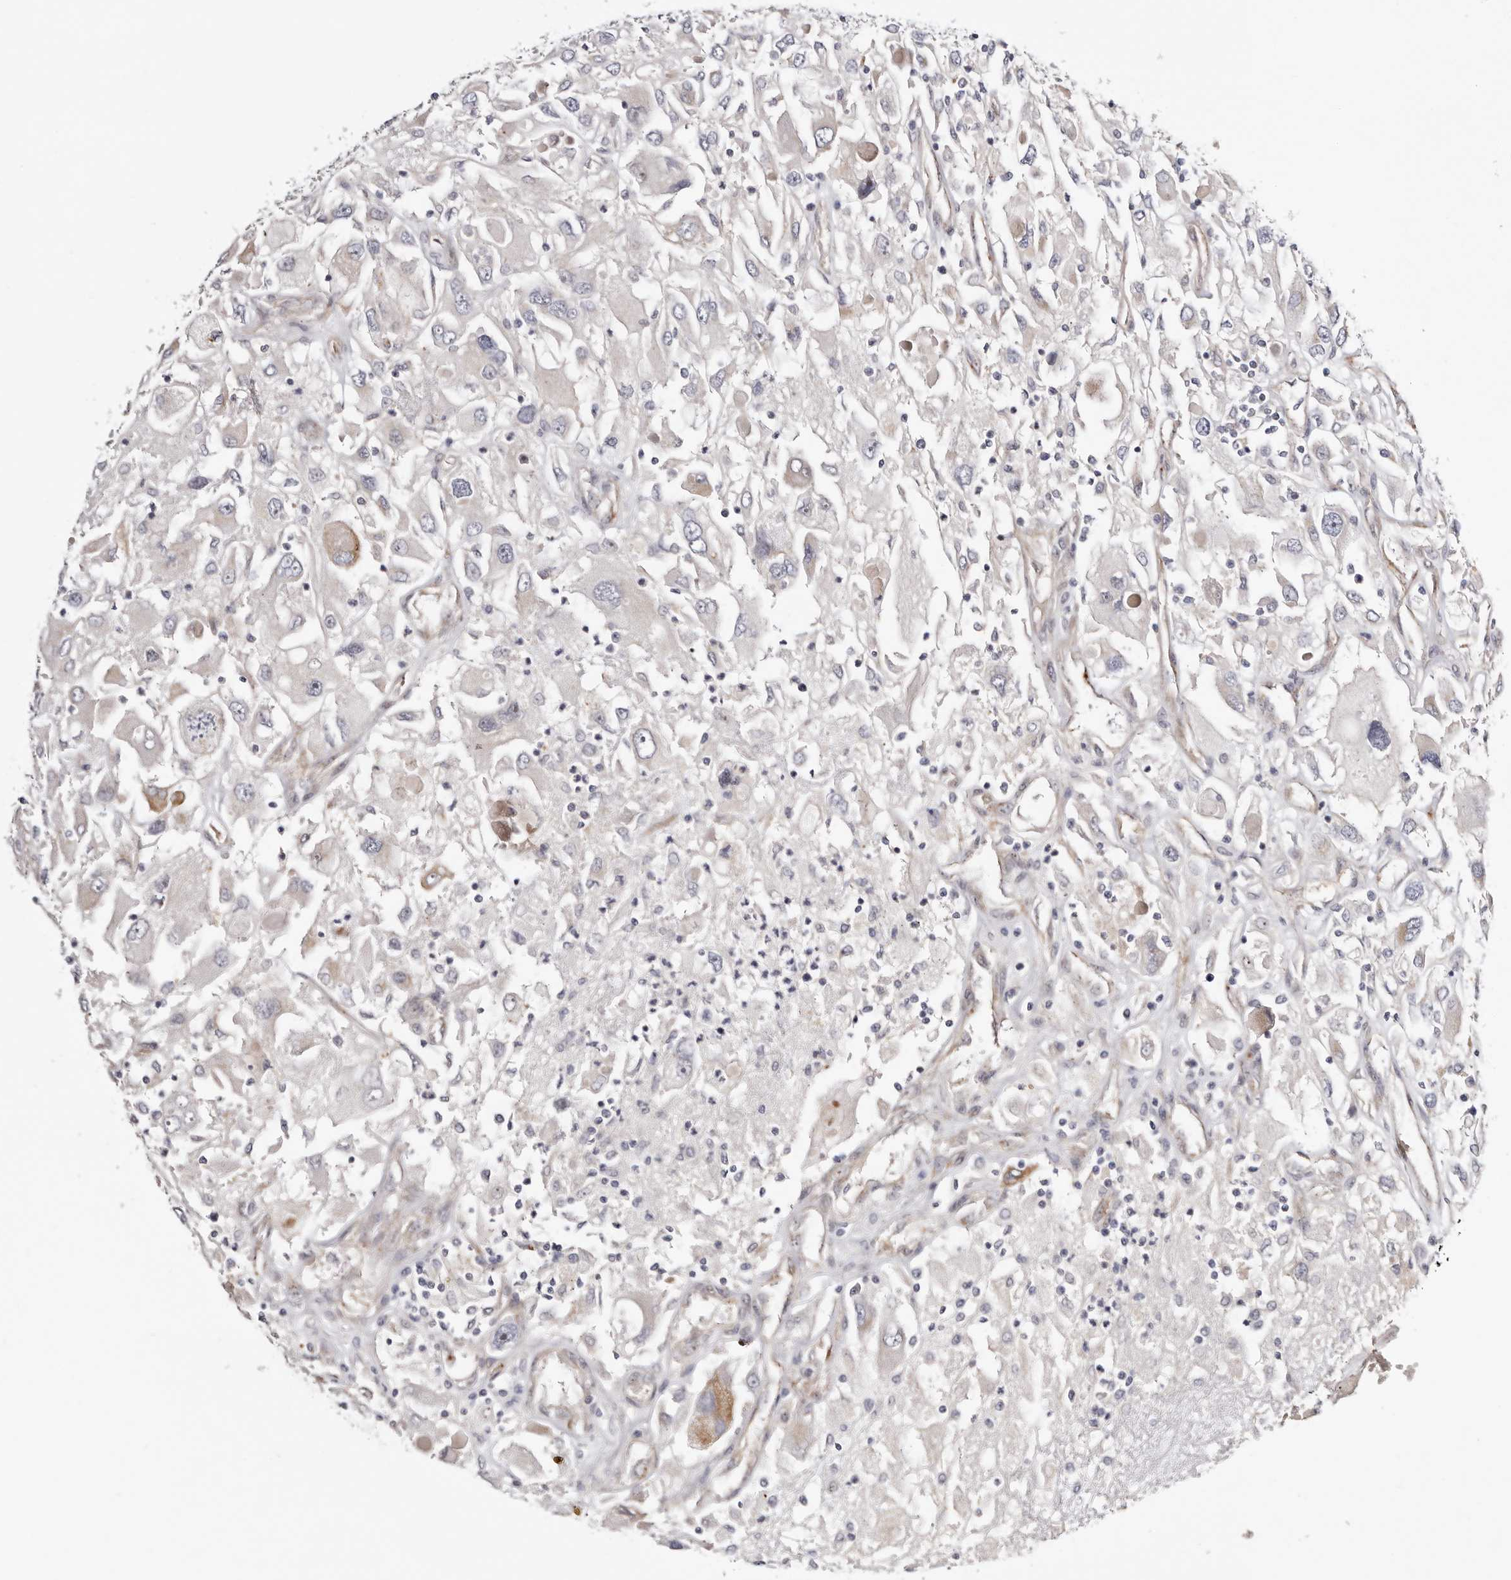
{"staining": {"intensity": "negative", "quantity": "none", "location": "none"}, "tissue": "renal cancer", "cell_type": "Tumor cells", "image_type": "cancer", "snomed": [{"axis": "morphology", "description": "Adenocarcinoma, NOS"}, {"axis": "topography", "description": "Kidney"}], "caption": "High power microscopy micrograph of an IHC image of renal cancer (adenocarcinoma), revealing no significant positivity in tumor cells.", "gene": "PANK4", "patient": {"sex": "female", "age": 52}}